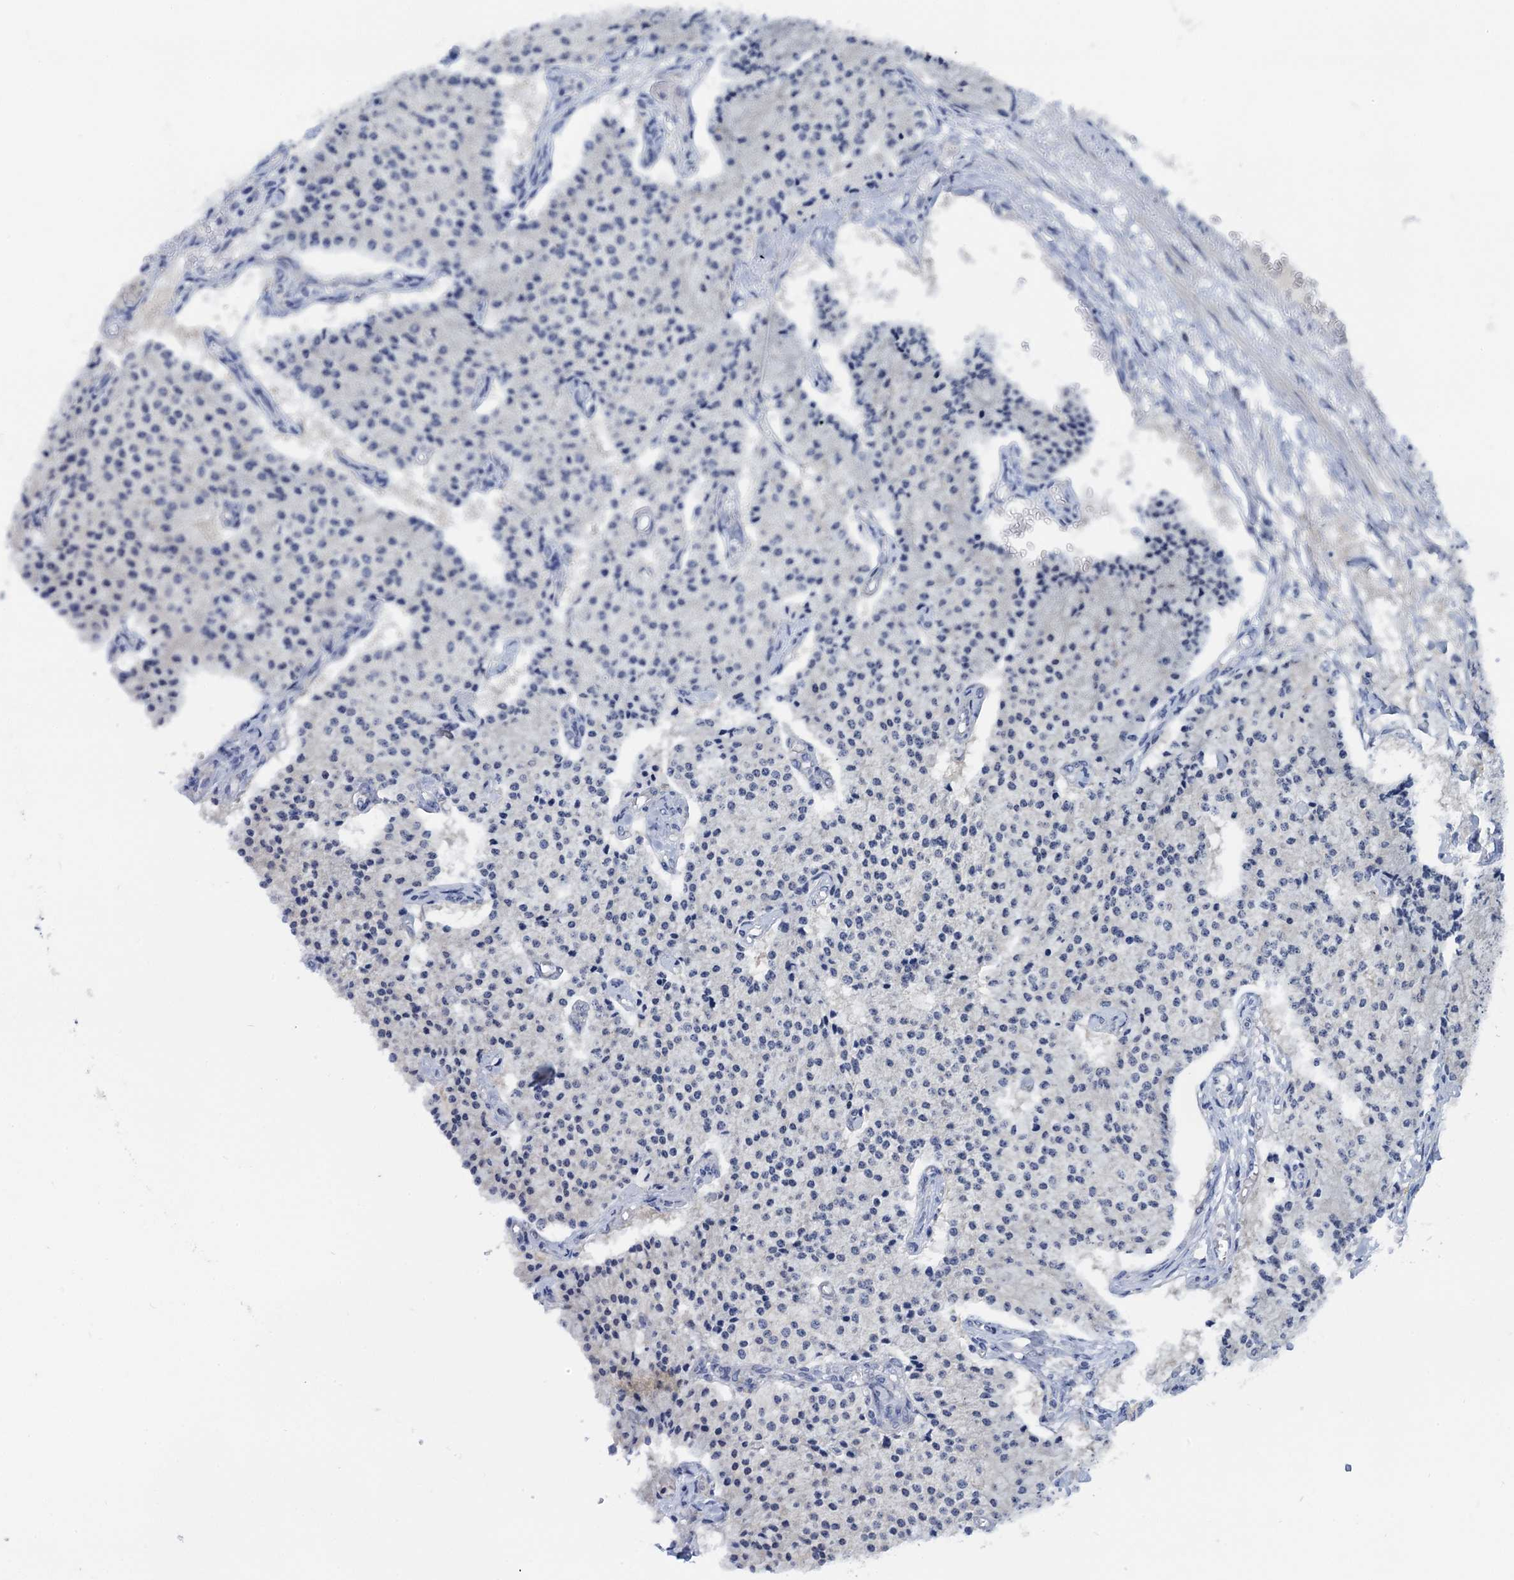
{"staining": {"intensity": "negative", "quantity": "none", "location": "none"}, "tissue": "carcinoid", "cell_type": "Tumor cells", "image_type": "cancer", "snomed": [{"axis": "morphology", "description": "Carcinoid, malignant, NOS"}, {"axis": "topography", "description": "Colon"}], "caption": "DAB immunohistochemical staining of human carcinoid shows no significant staining in tumor cells. (Brightfield microscopy of DAB immunohistochemistry at high magnification).", "gene": "TMEM39B", "patient": {"sex": "female", "age": 52}}